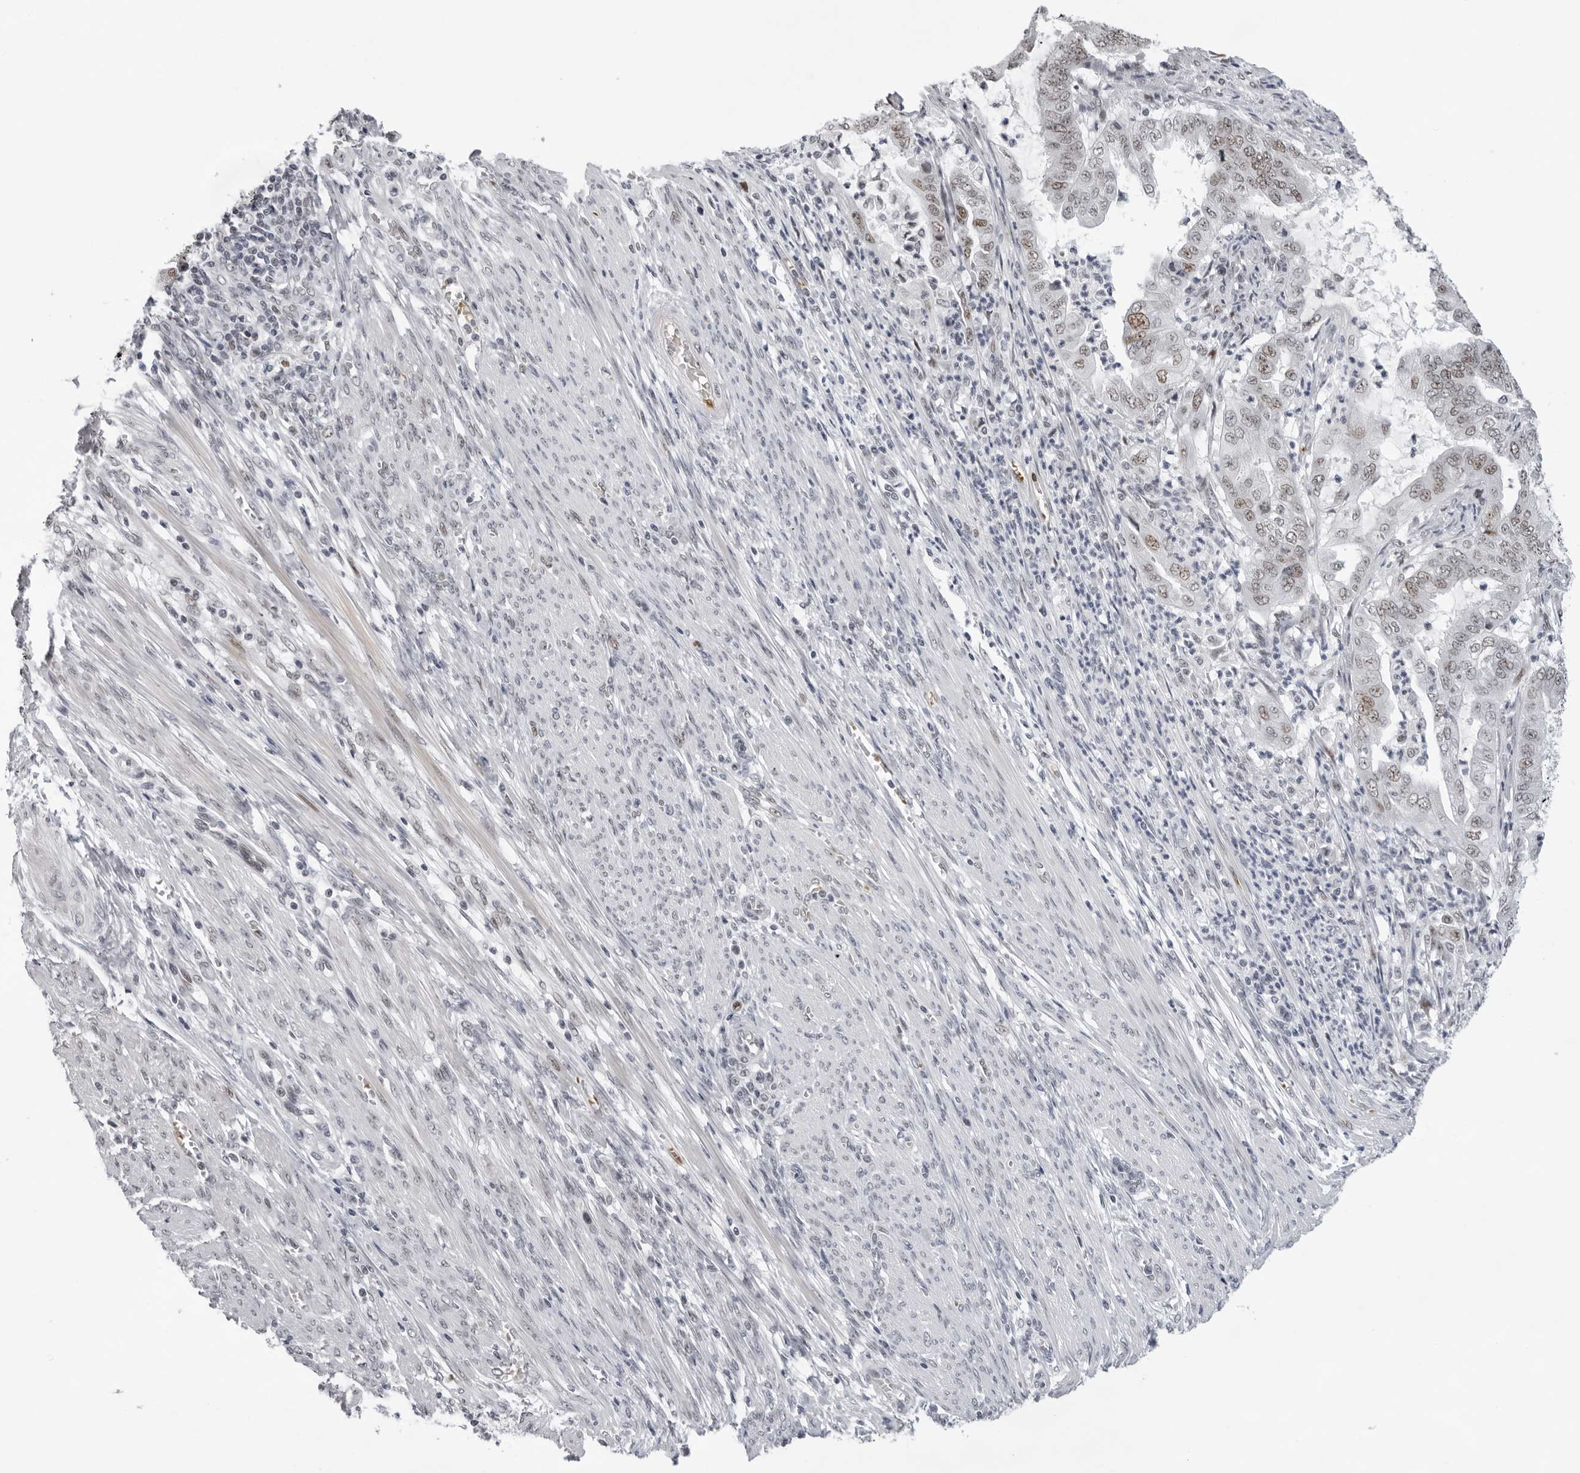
{"staining": {"intensity": "weak", "quantity": ">75%", "location": "nuclear"}, "tissue": "endometrial cancer", "cell_type": "Tumor cells", "image_type": "cancer", "snomed": [{"axis": "morphology", "description": "Adenocarcinoma, NOS"}, {"axis": "topography", "description": "Endometrium"}], "caption": "Immunohistochemical staining of human adenocarcinoma (endometrial) reveals low levels of weak nuclear protein positivity in approximately >75% of tumor cells. The staining was performed using DAB, with brown indicating positive protein expression. Nuclei are stained blue with hematoxylin.", "gene": "USP1", "patient": {"sex": "female", "age": 51}}